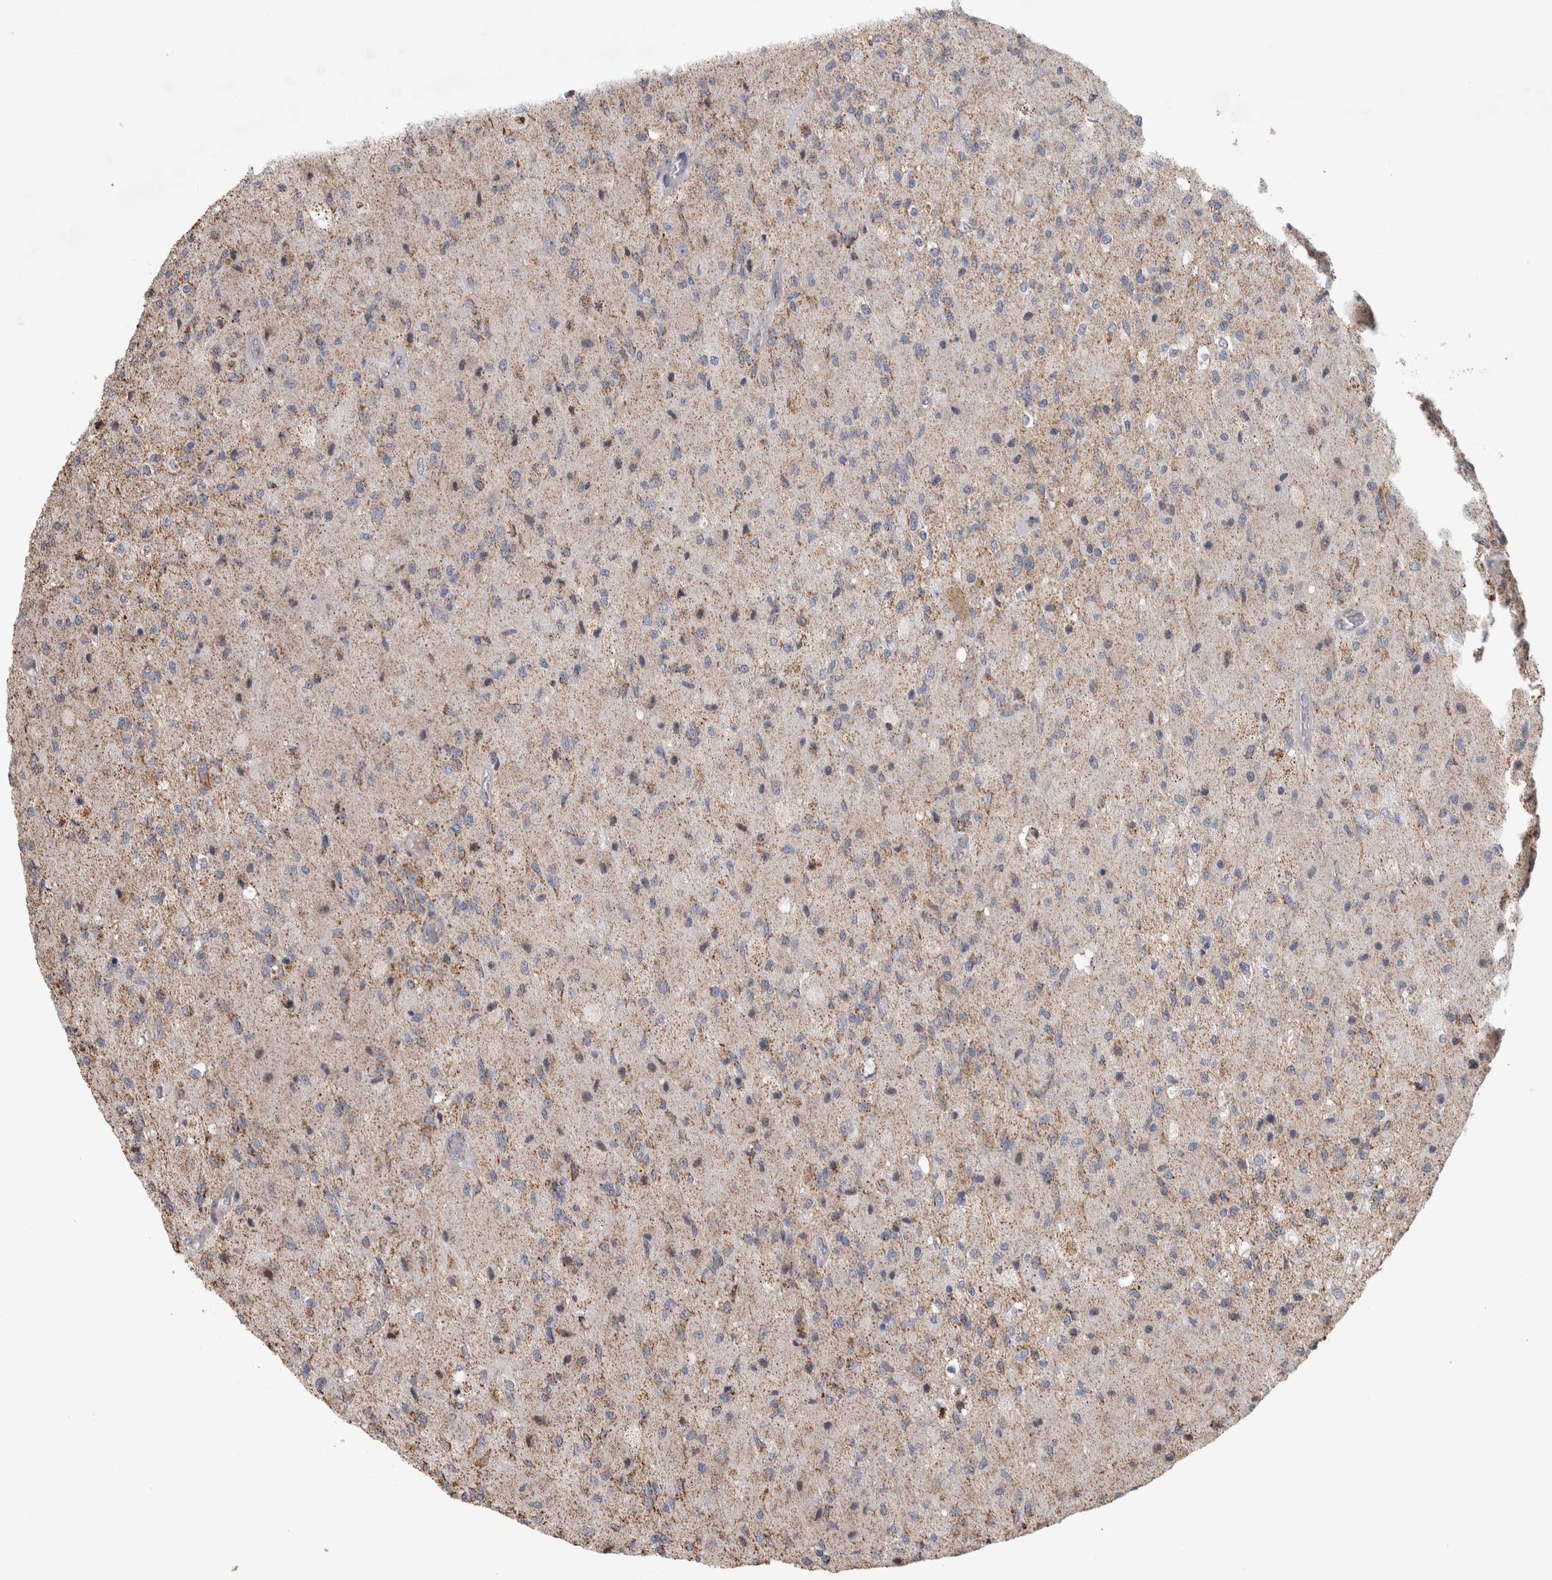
{"staining": {"intensity": "weak", "quantity": "<25%", "location": "cytoplasmic/membranous"}, "tissue": "glioma", "cell_type": "Tumor cells", "image_type": "cancer", "snomed": [{"axis": "morphology", "description": "Normal tissue, NOS"}, {"axis": "morphology", "description": "Glioma, malignant, High grade"}, {"axis": "topography", "description": "Cerebral cortex"}], "caption": "DAB immunohistochemical staining of human glioma displays no significant expression in tumor cells.", "gene": "ST8SIA1", "patient": {"sex": "male", "age": 77}}